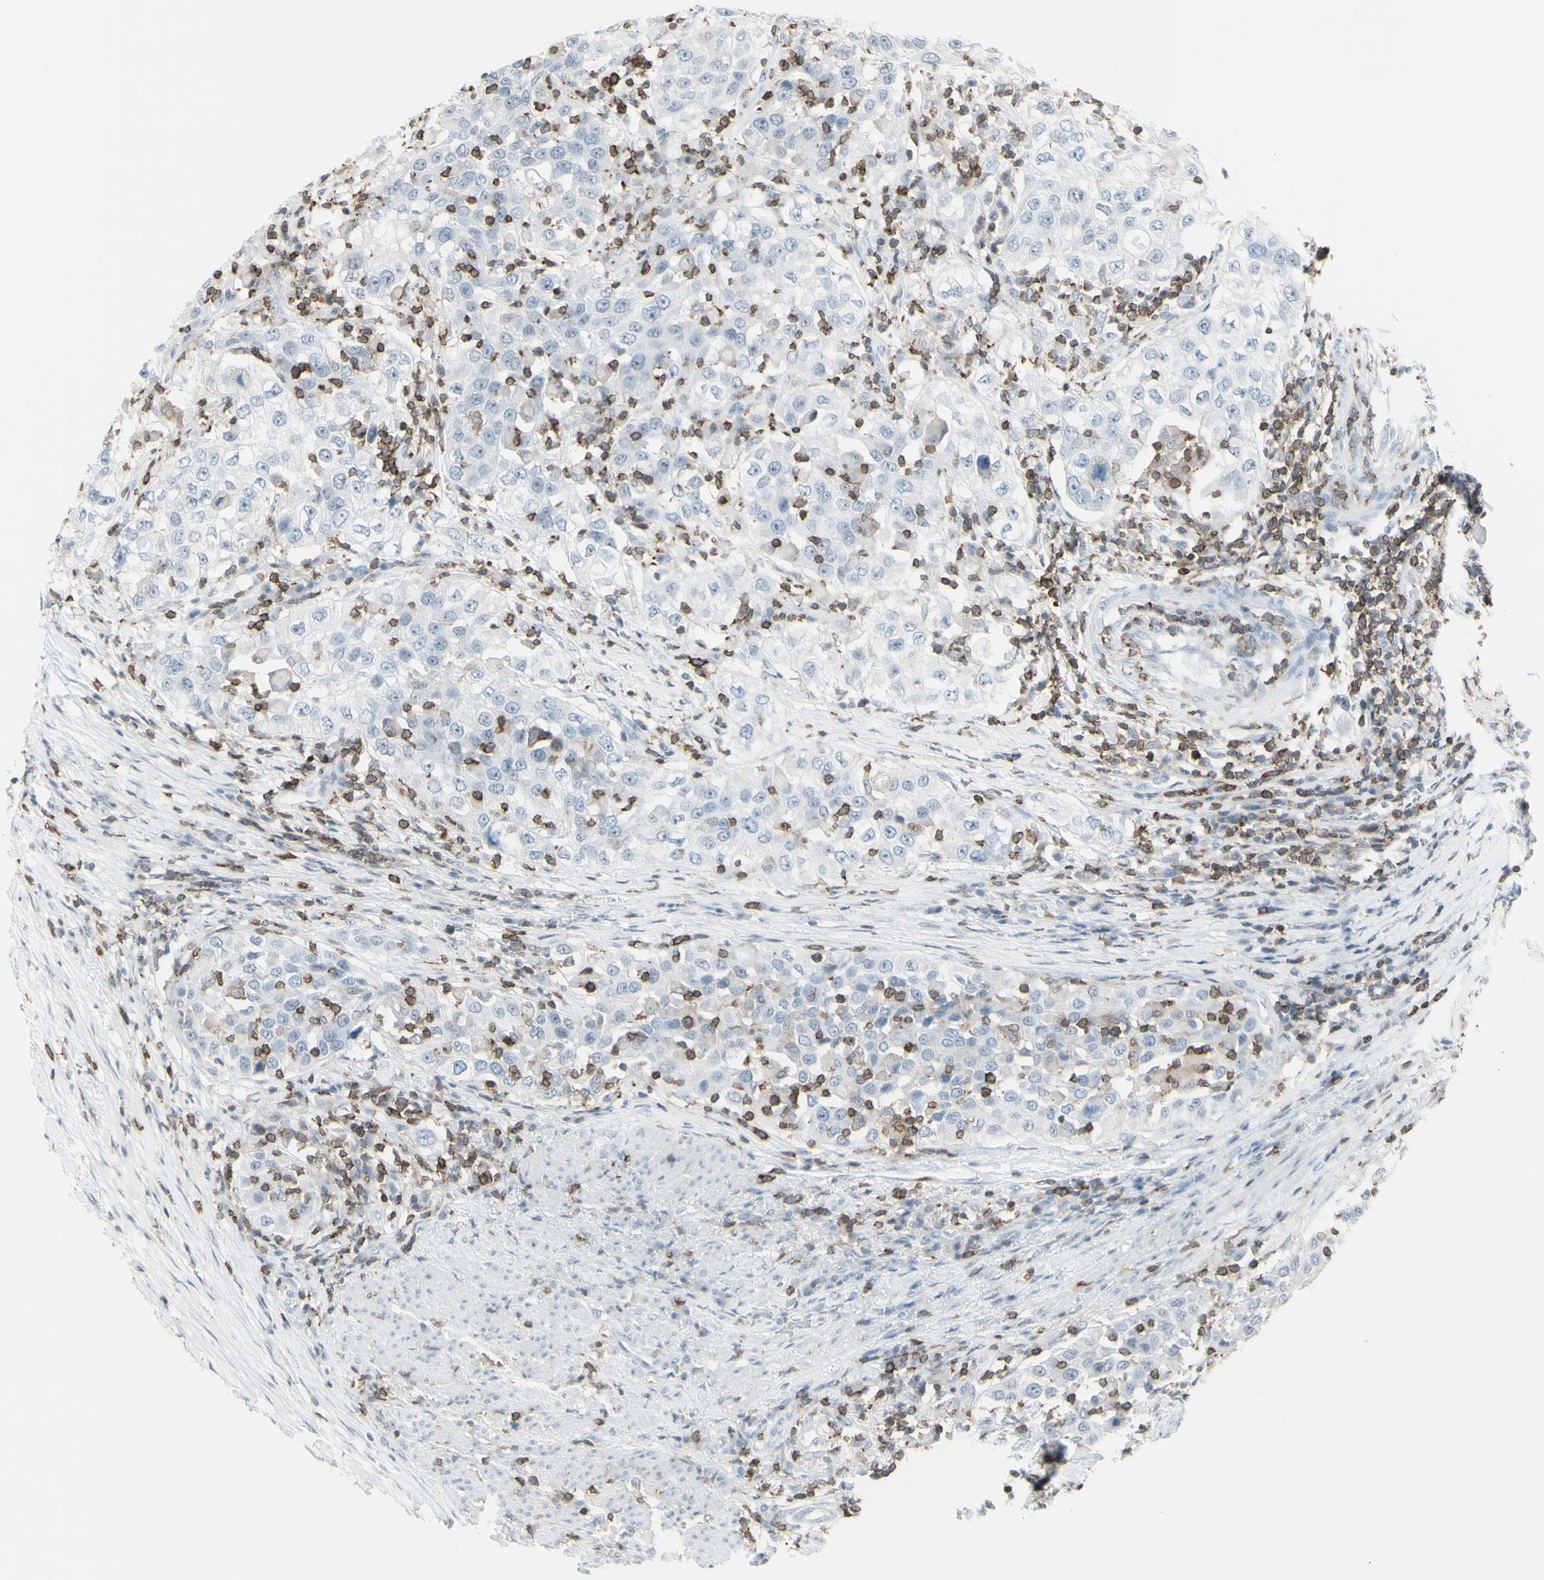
{"staining": {"intensity": "negative", "quantity": "none", "location": "none"}, "tissue": "urothelial cancer", "cell_type": "Tumor cells", "image_type": "cancer", "snomed": [{"axis": "morphology", "description": "Urothelial carcinoma, High grade"}, {"axis": "topography", "description": "Urinary bladder"}], "caption": "This is a image of IHC staining of urothelial cancer, which shows no expression in tumor cells. Nuclei are stained in blue.", "gene": "NRG1", "patient": {"sex": "female", "age": 80}}